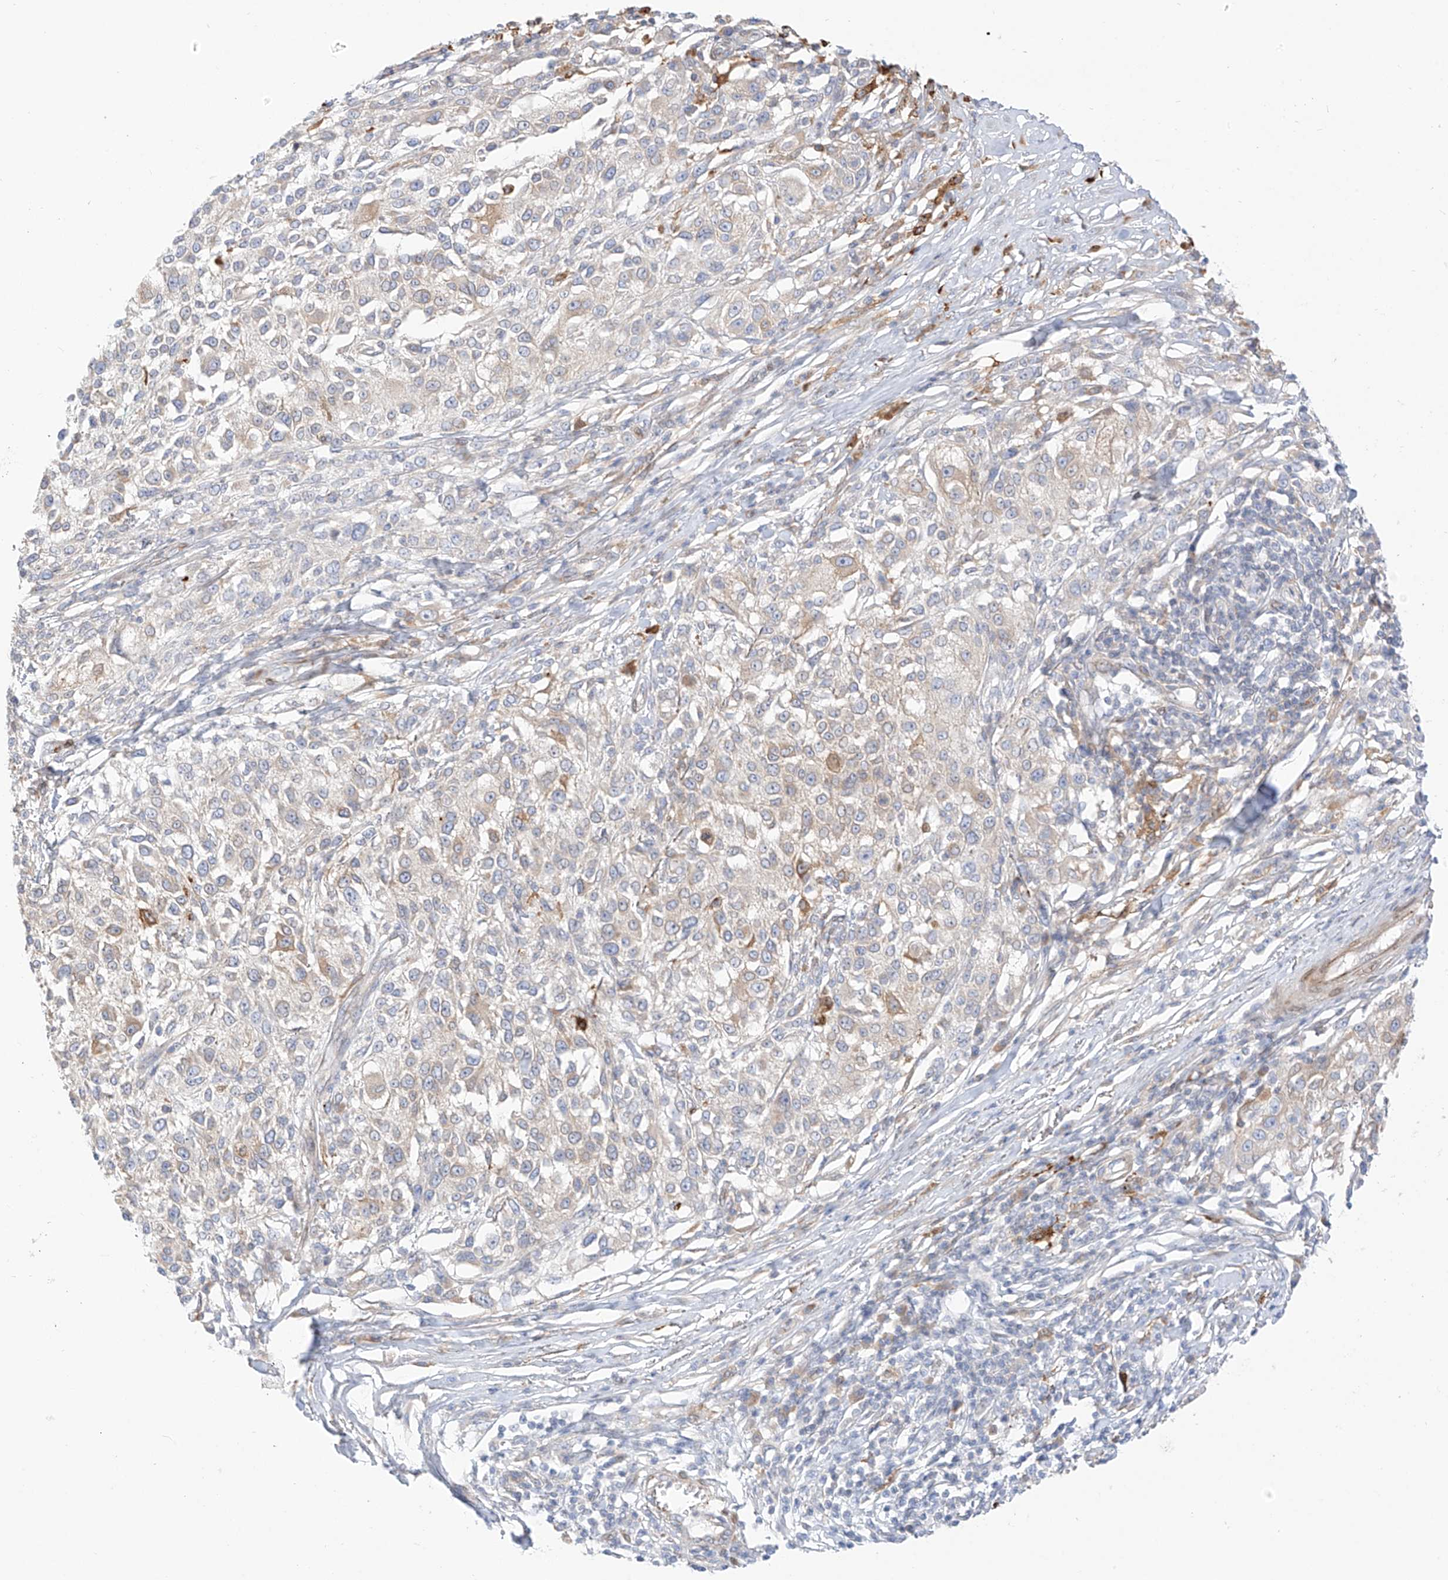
{"staining": {"intensity": "weak", "quantity": "<25%", "location": "cytoplasmic/membranous"}, "tissue": "melanoma", "cell_type": "Tumor cells", "image_type": "cancer", "snomed": [{"axis": "morphology", "description": "Necrosis, NOS"}, {"axis": "morphology", "description": "Malignant melanoma, NOS"}, {"axis": "topography", "description": "Skin"}], "caption": "Protein analysis of melanoma reveals no significant expression in tumor cells.", "gene": "PCYOX1", "patient": {"sex": "female", "age": 87}}